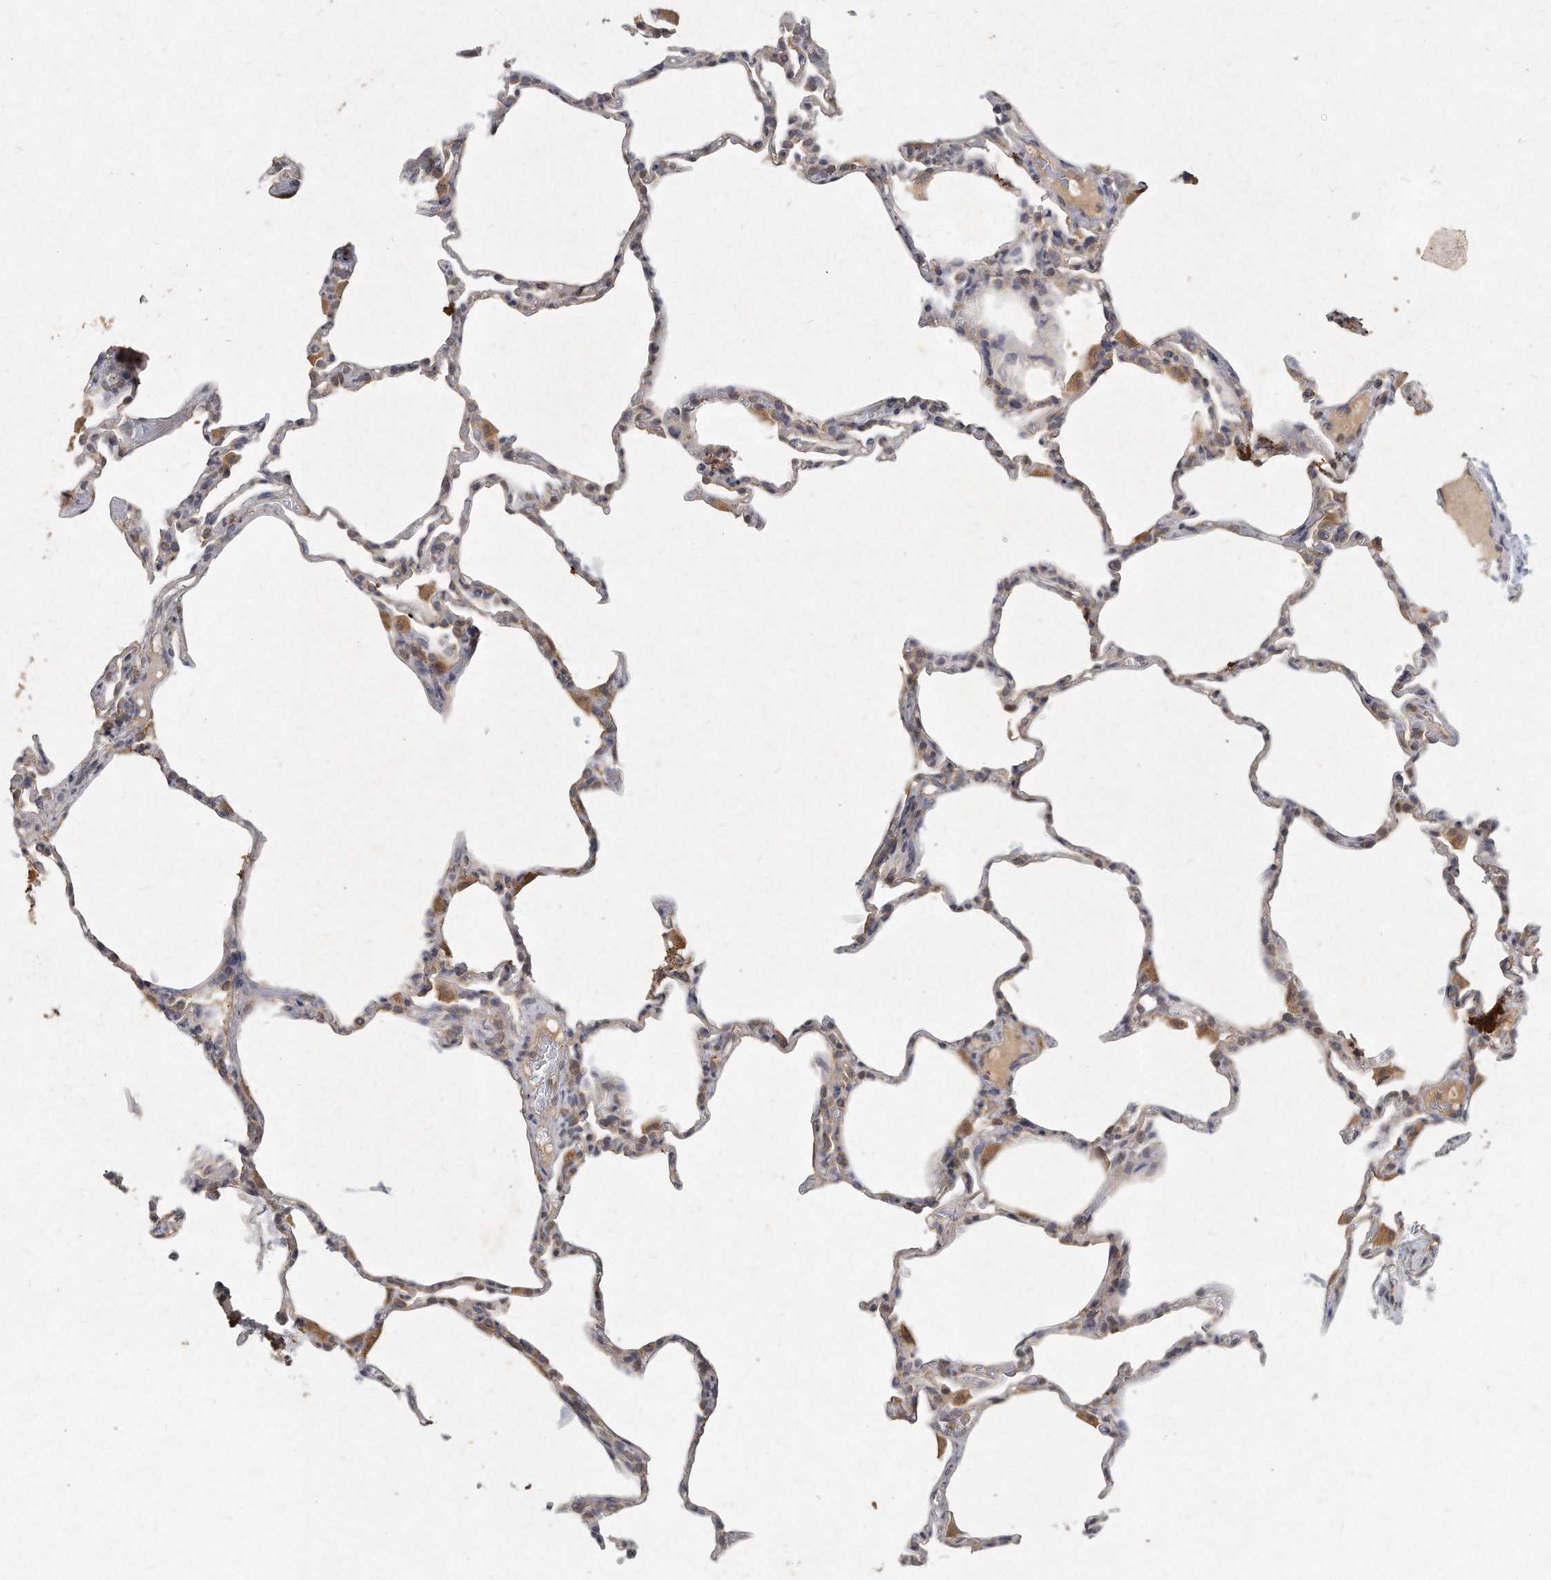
{"staining": {"intensity": "weak", "quantity": "<25%", "location": "cytoplasmic/membranous"}, "tissue": "lung", "cell_type": "Alveolar cells", "image_type": "normal", "snomed": [{"axis": "morphology", "description": "Normal tissue, NOS"}, {"axis": "topography", "description": "Lung"}], "caption": "The photomicrograph displays no significant staining in alveolar cells of lung. Brightfield microscopy of IHC stained with DAB (3,3'-diaminobenzidine) (brown) and hematoxylin (blue), captured at high magnification.", "gene": "LGALS8", "patient": {"sex": "male", "age": 20}}